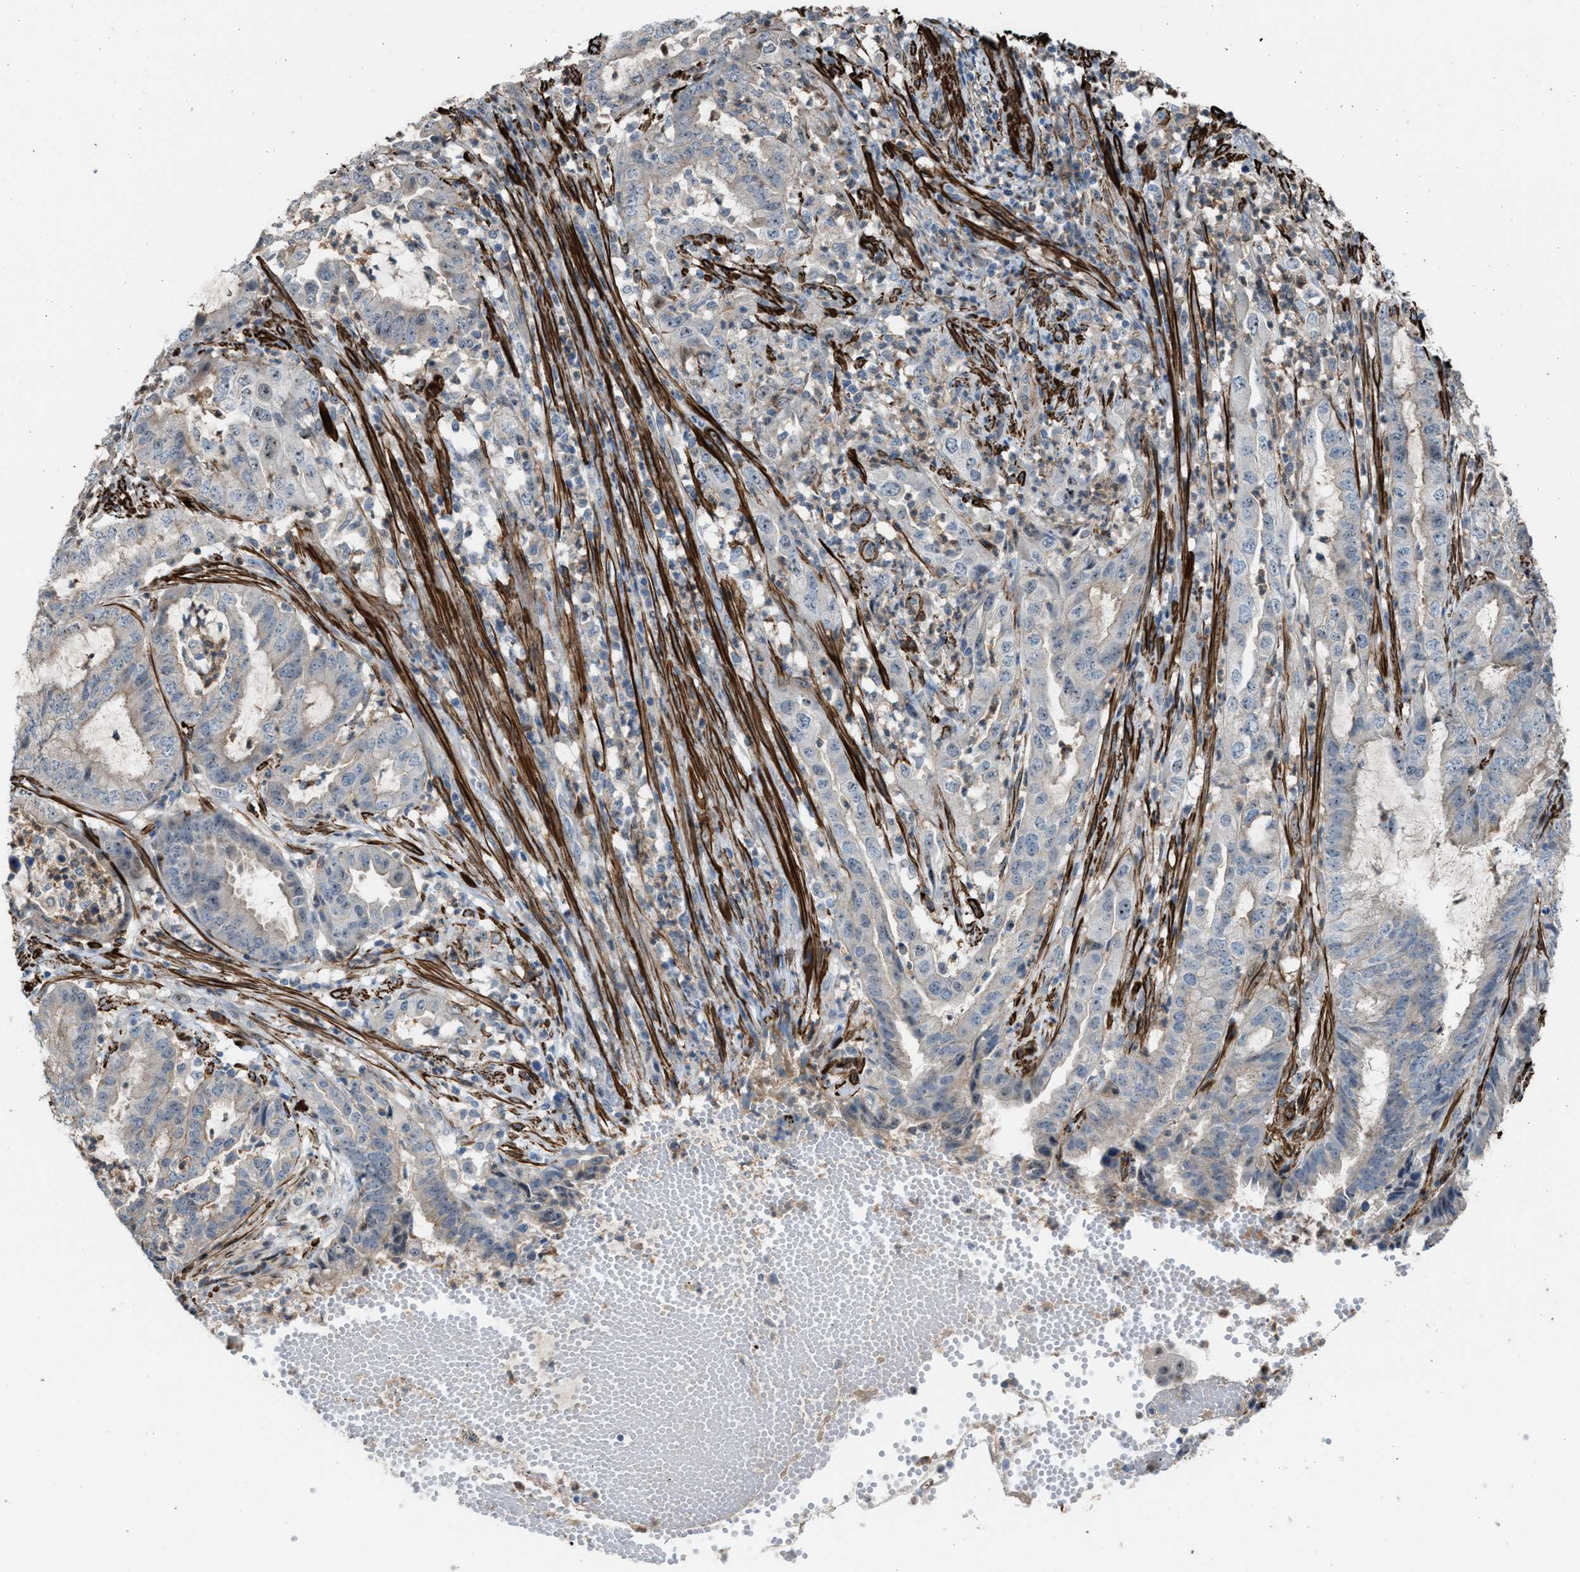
{"staining": {"intensity": "weak", "quantity": "<25%", "location": "nuclear"}, "tissue": "endometrial cancer", "cell_type": "Tumor cells", "image_type": "cancer", "snomed": [{"axis": "morphology", "description": "Adenocarcinoma, NOS"}, {"axis": "topography", "description": "Endometrium"}], "caption": "The photomicrograph reveals no staining of tumor cells in adenocarcinoma (endometrial). (Immunohistochemistry, brightfield microscopy, high magnification).", "gene": "NQO2", "patient": {"sex": "female", "age": 51}}